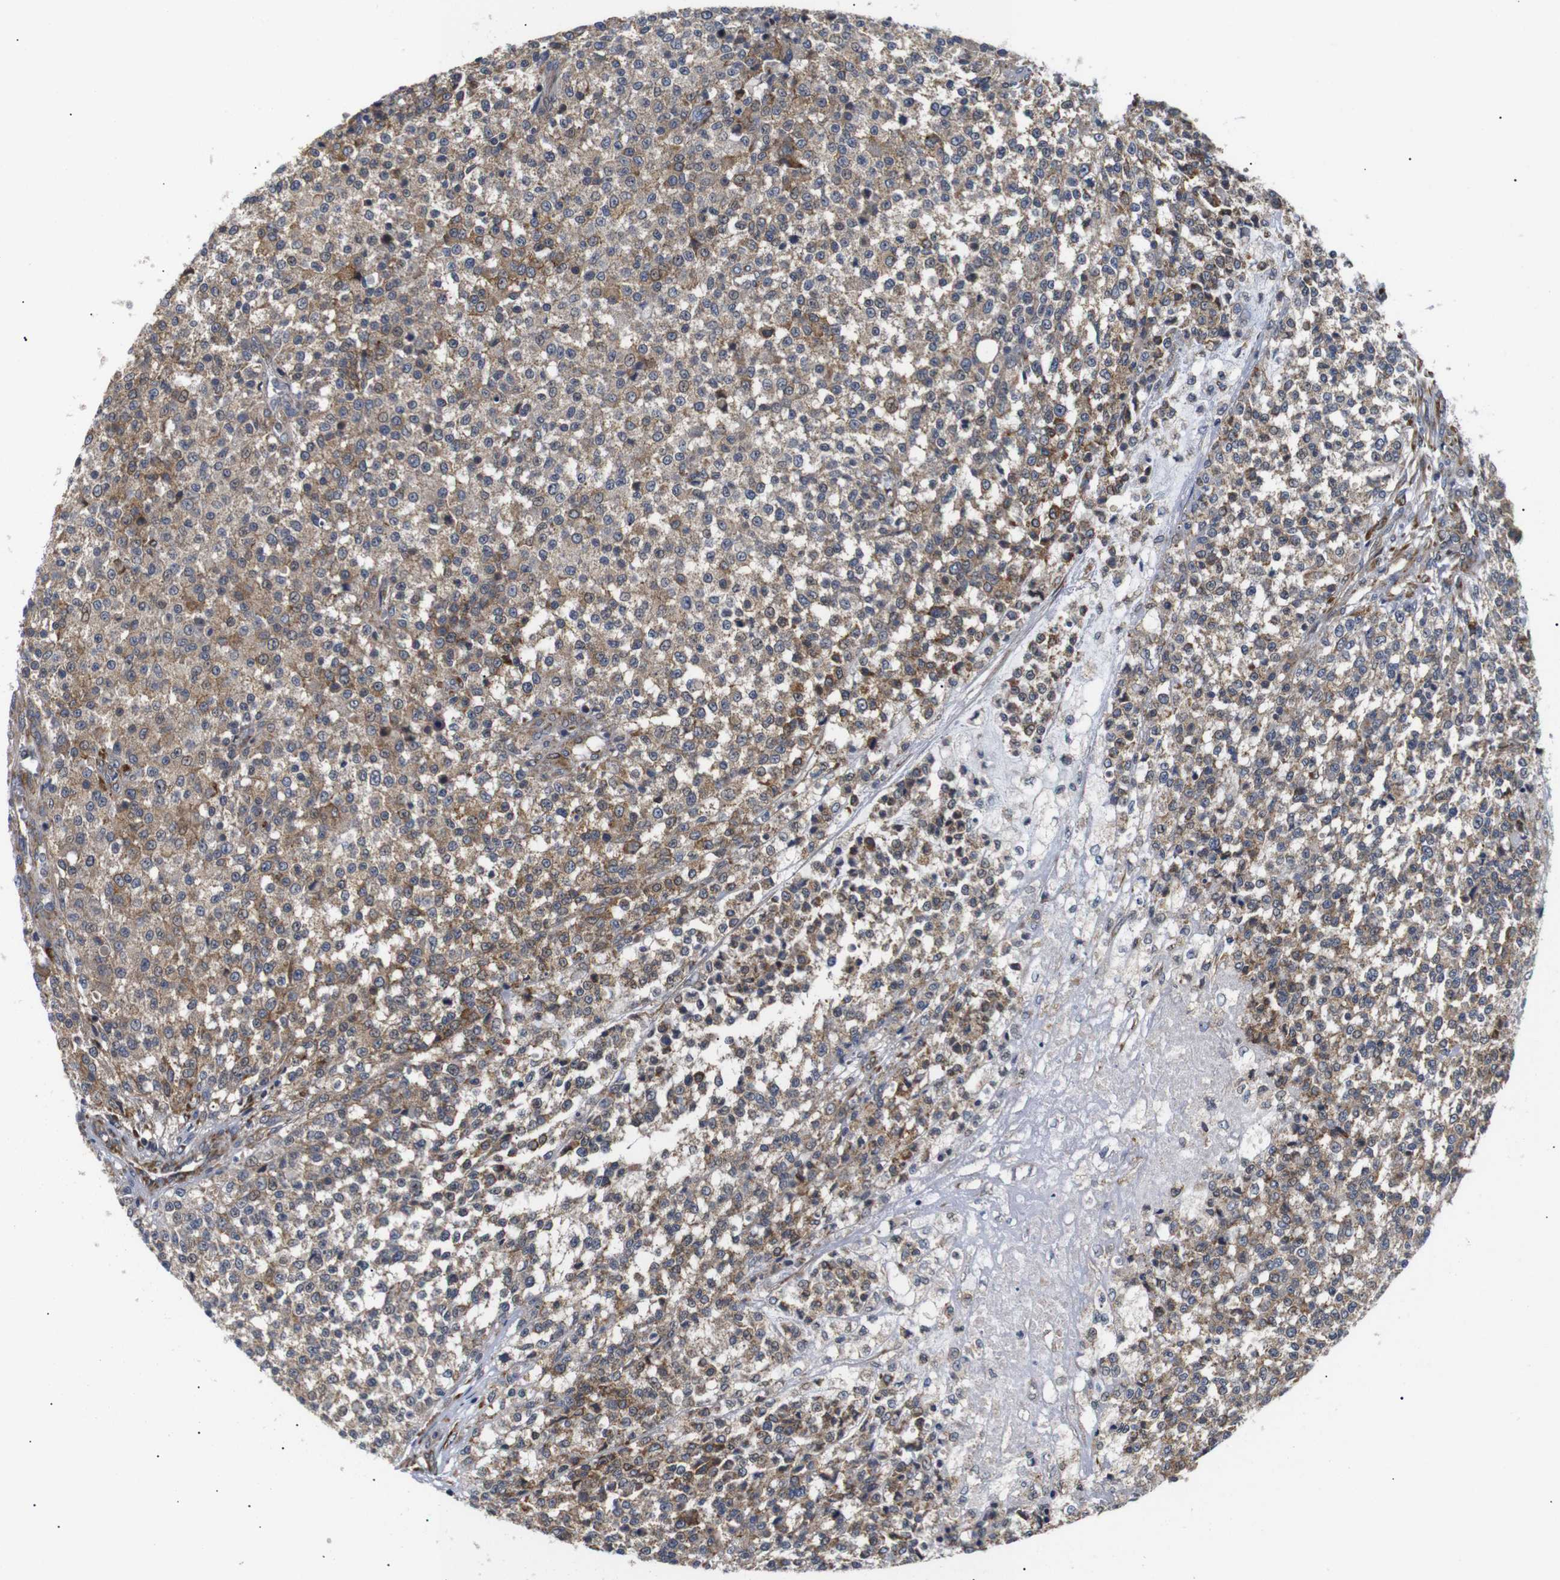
{"staining": {"intensity": "moderate", "quantity": ">75%", "location": "cytoplasmic/membranous"}, "tissue": "testis cancer", "cell_type": "Tumor cells", "image_type": "cancer", "snomed": [{"axis": "morphology", "description": "Seminoma, NOS"}, {"axis": "topography", "description": "Testis"}], "caption": "IHC staining of seminoma (testis), which shows medium levels of moderate cytoplasmic/membranous expression in about >75% of tumor cells indicating moderate cytoplasmic/membranous protein positivity. The staining was performed using DAB (3,3'-diaminobenzidine) (brown) for protein detection and nuclei were counterstained in hematoxylin (blue).", "gene": "KANK4", "patient": {"sex": "male", "age": 59}}